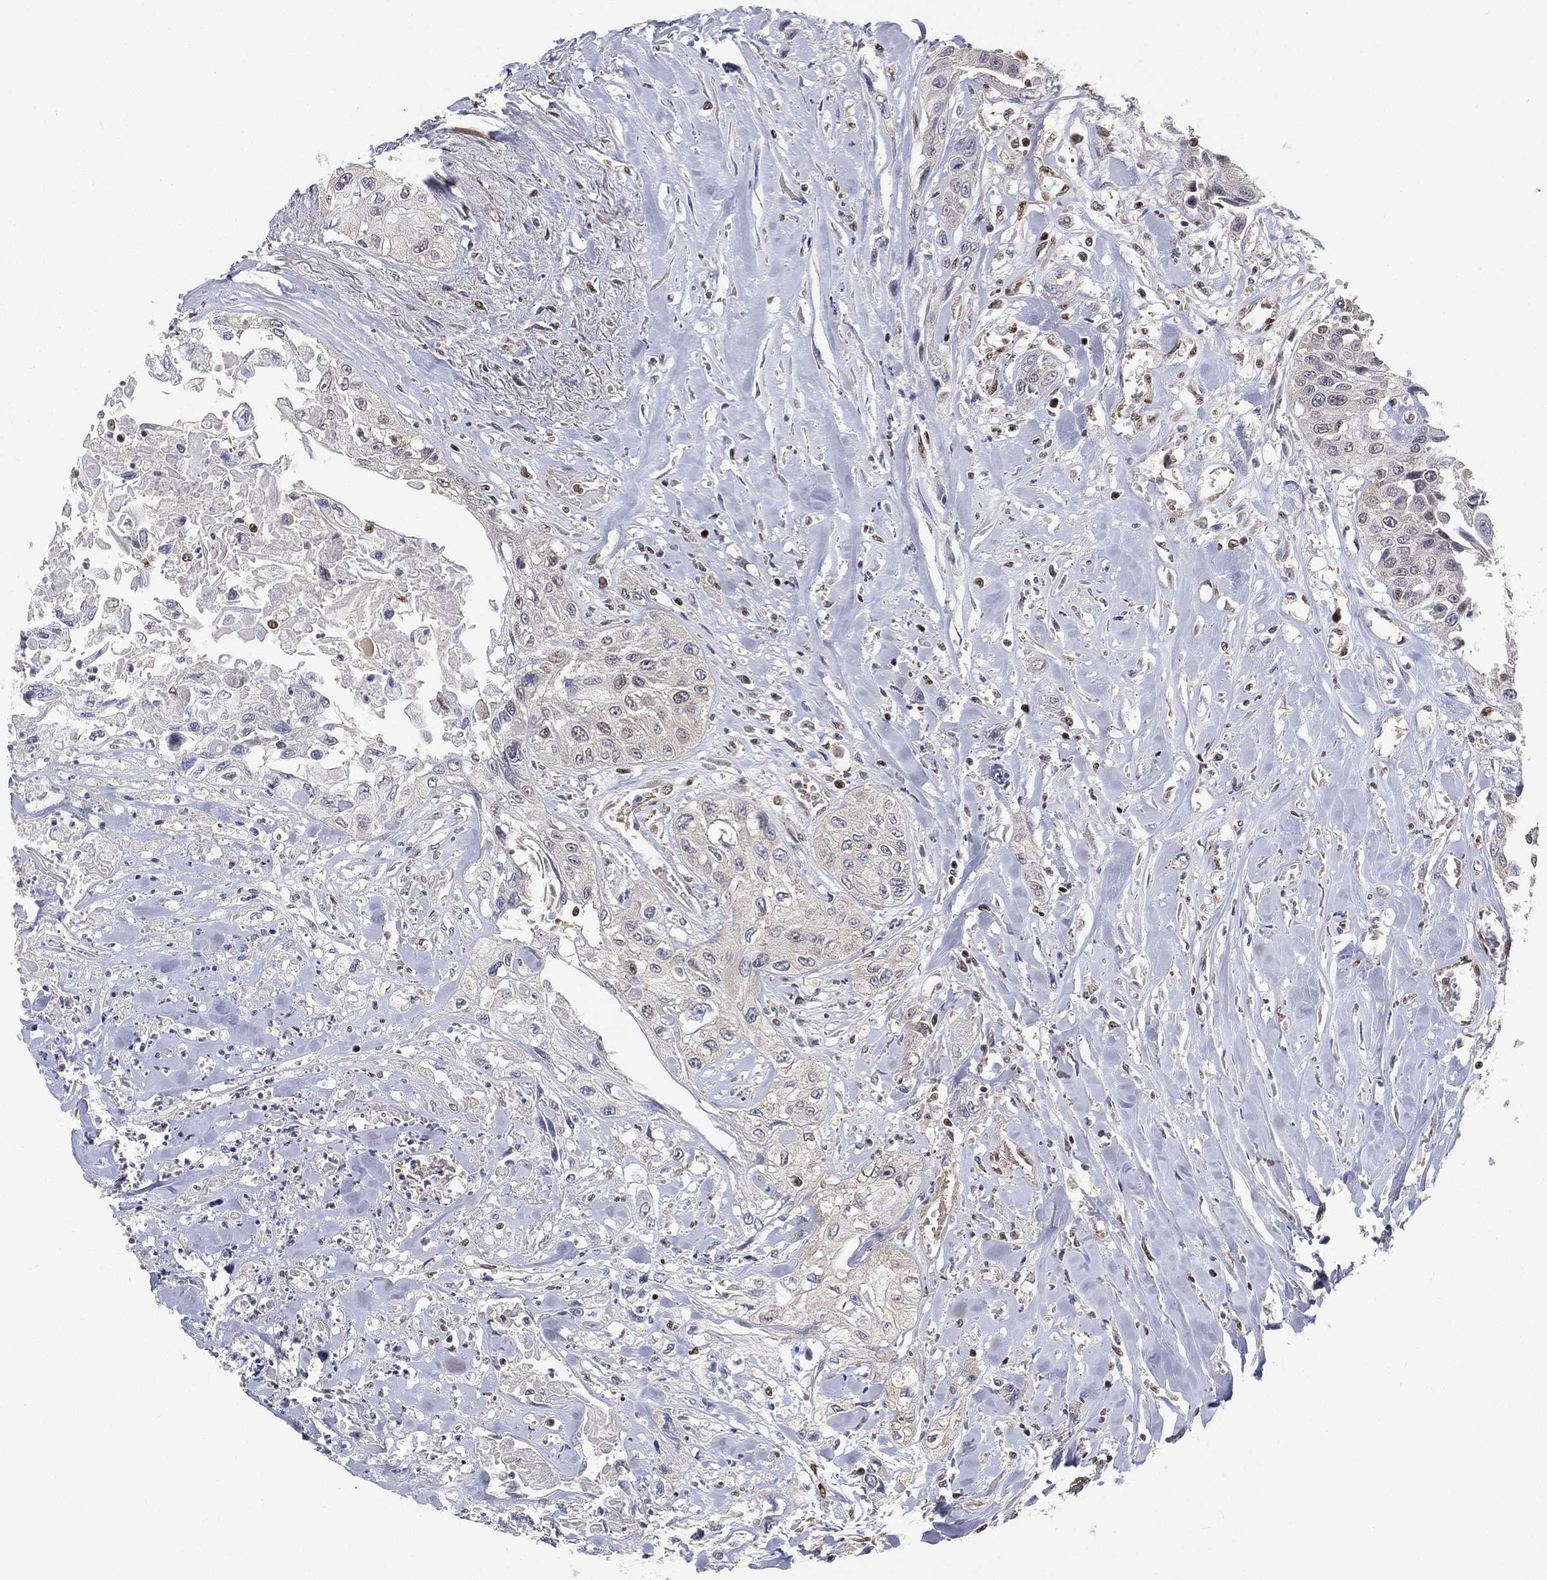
{"staining": {"intensity": "negative", "quantity": "none", "location": "none"}, "tissue": "head and neck cancer", "cell_type": "Tumor cells", "image_type": "cancer", "snomed": [{"axis": "morphology", "description": "Normal tissue, NOS"}, {"axis": "morphology", "description": "Squamous cell carcinoma, NOS"}, {"axis": "topography", "description": "Oral tissue"}, {"axis": "topography", "description": "Peripheral nerve tissue"}, {"axis": "topography", "description": "Head-Neck"}], "caption": "Tumor cells are negative for brown protein staining in squamous cell carcinoma (head and neck). (DAB (3,3'-diaminobenzidine) immunohistochemistry, high magnification).", "gene": "CRTC3", "patient": {"sex": "female", "age": 59}}